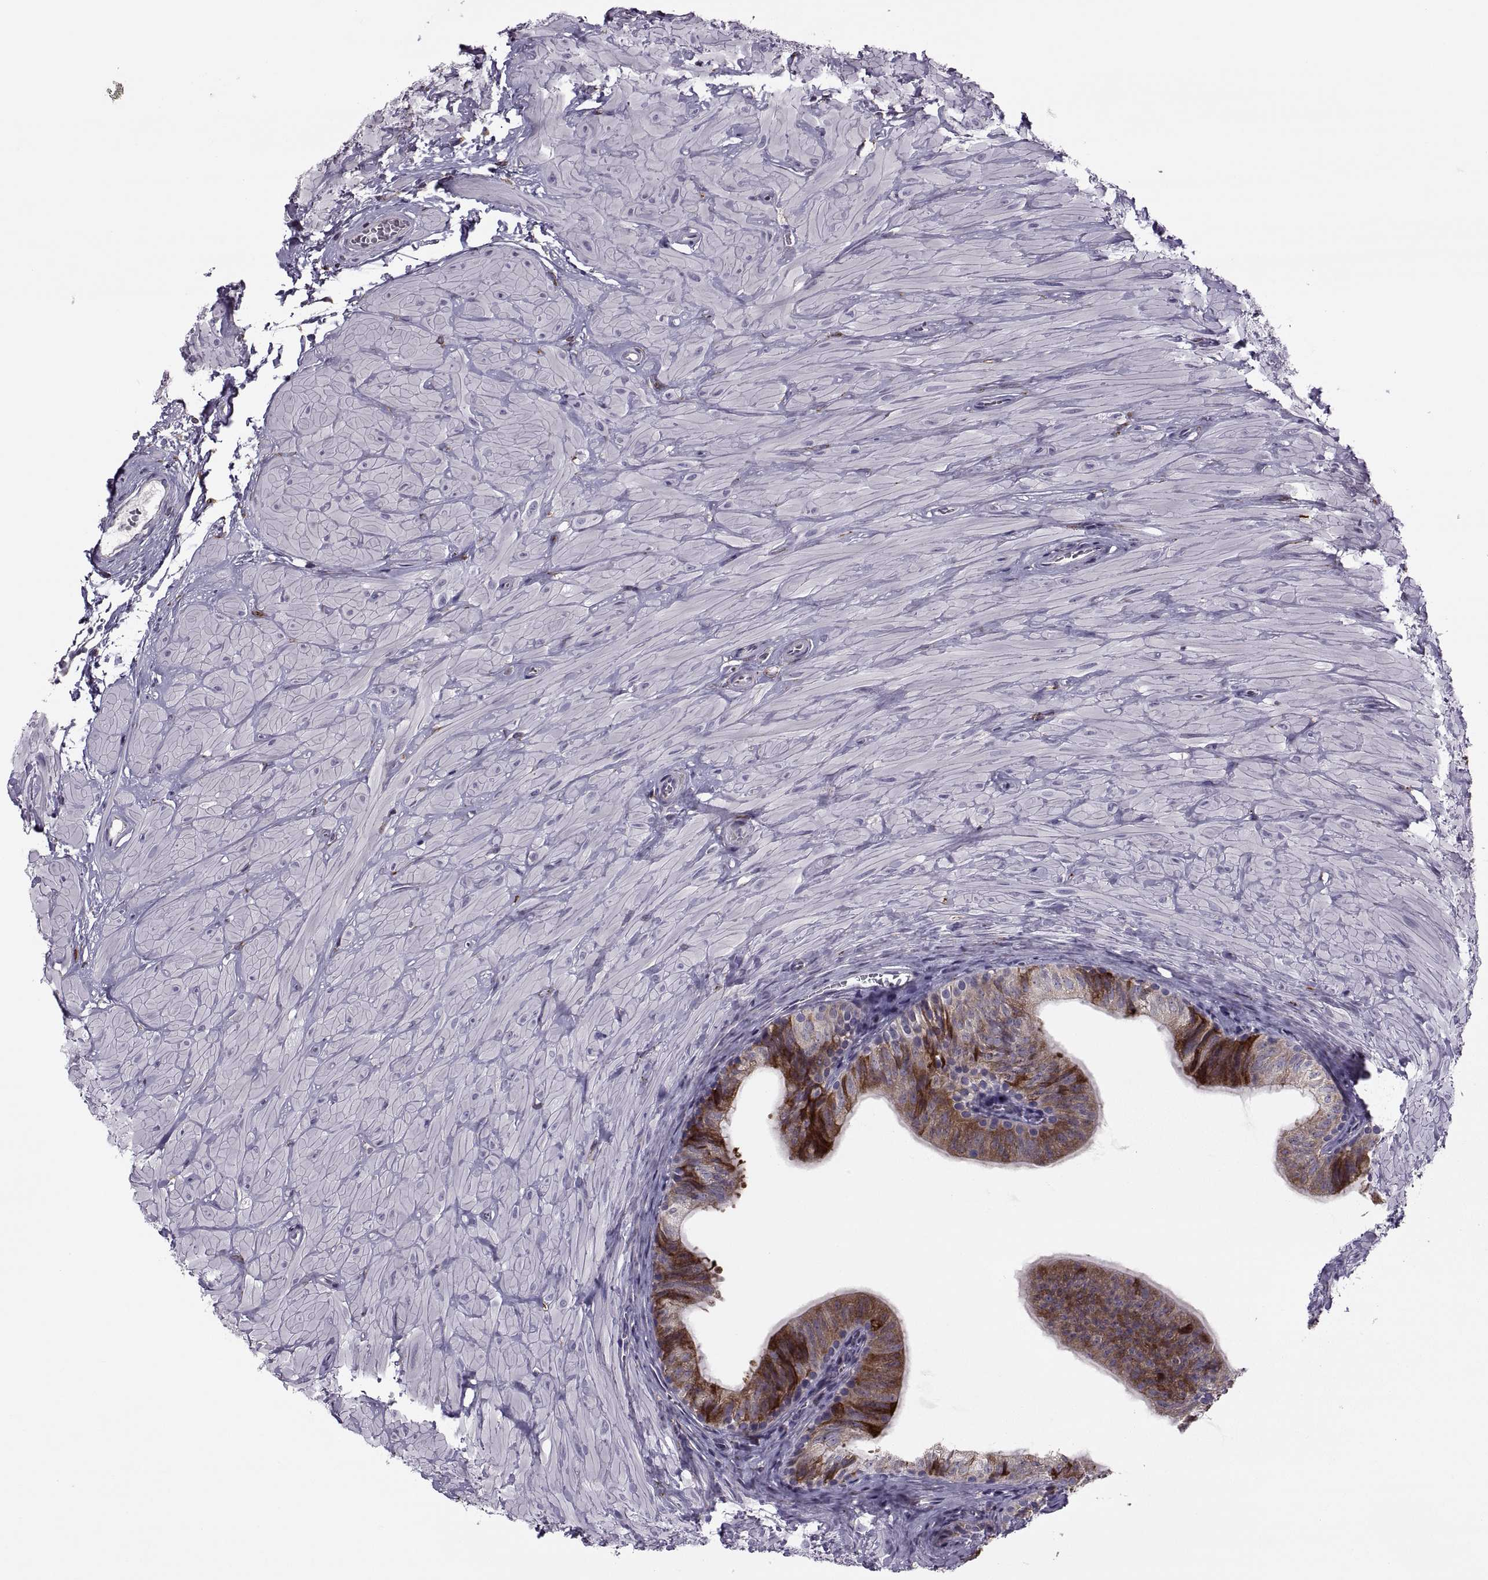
{"staining": {"intensity": "moderate", "quantity": ">75%", "location": "cytoplasmic/membranous"}, "tissue": "epididymis", "cell_type": "Glandular cells", "image_type": "normal", "snomed": [{"axis": "morphology", "description": "Normal tissue, NOS"}, {"axis": "topography", "description": "Epididymis"}, {"axis": "topography", "description": "Vas deferens"}], "caption": "Protein staining of normal epididymis displays moderate cytoplasmic/membranous positivity in about >75% of glandular cells.", "gene": "LETM2", "patient": {"sex": "male", "age": 23}}